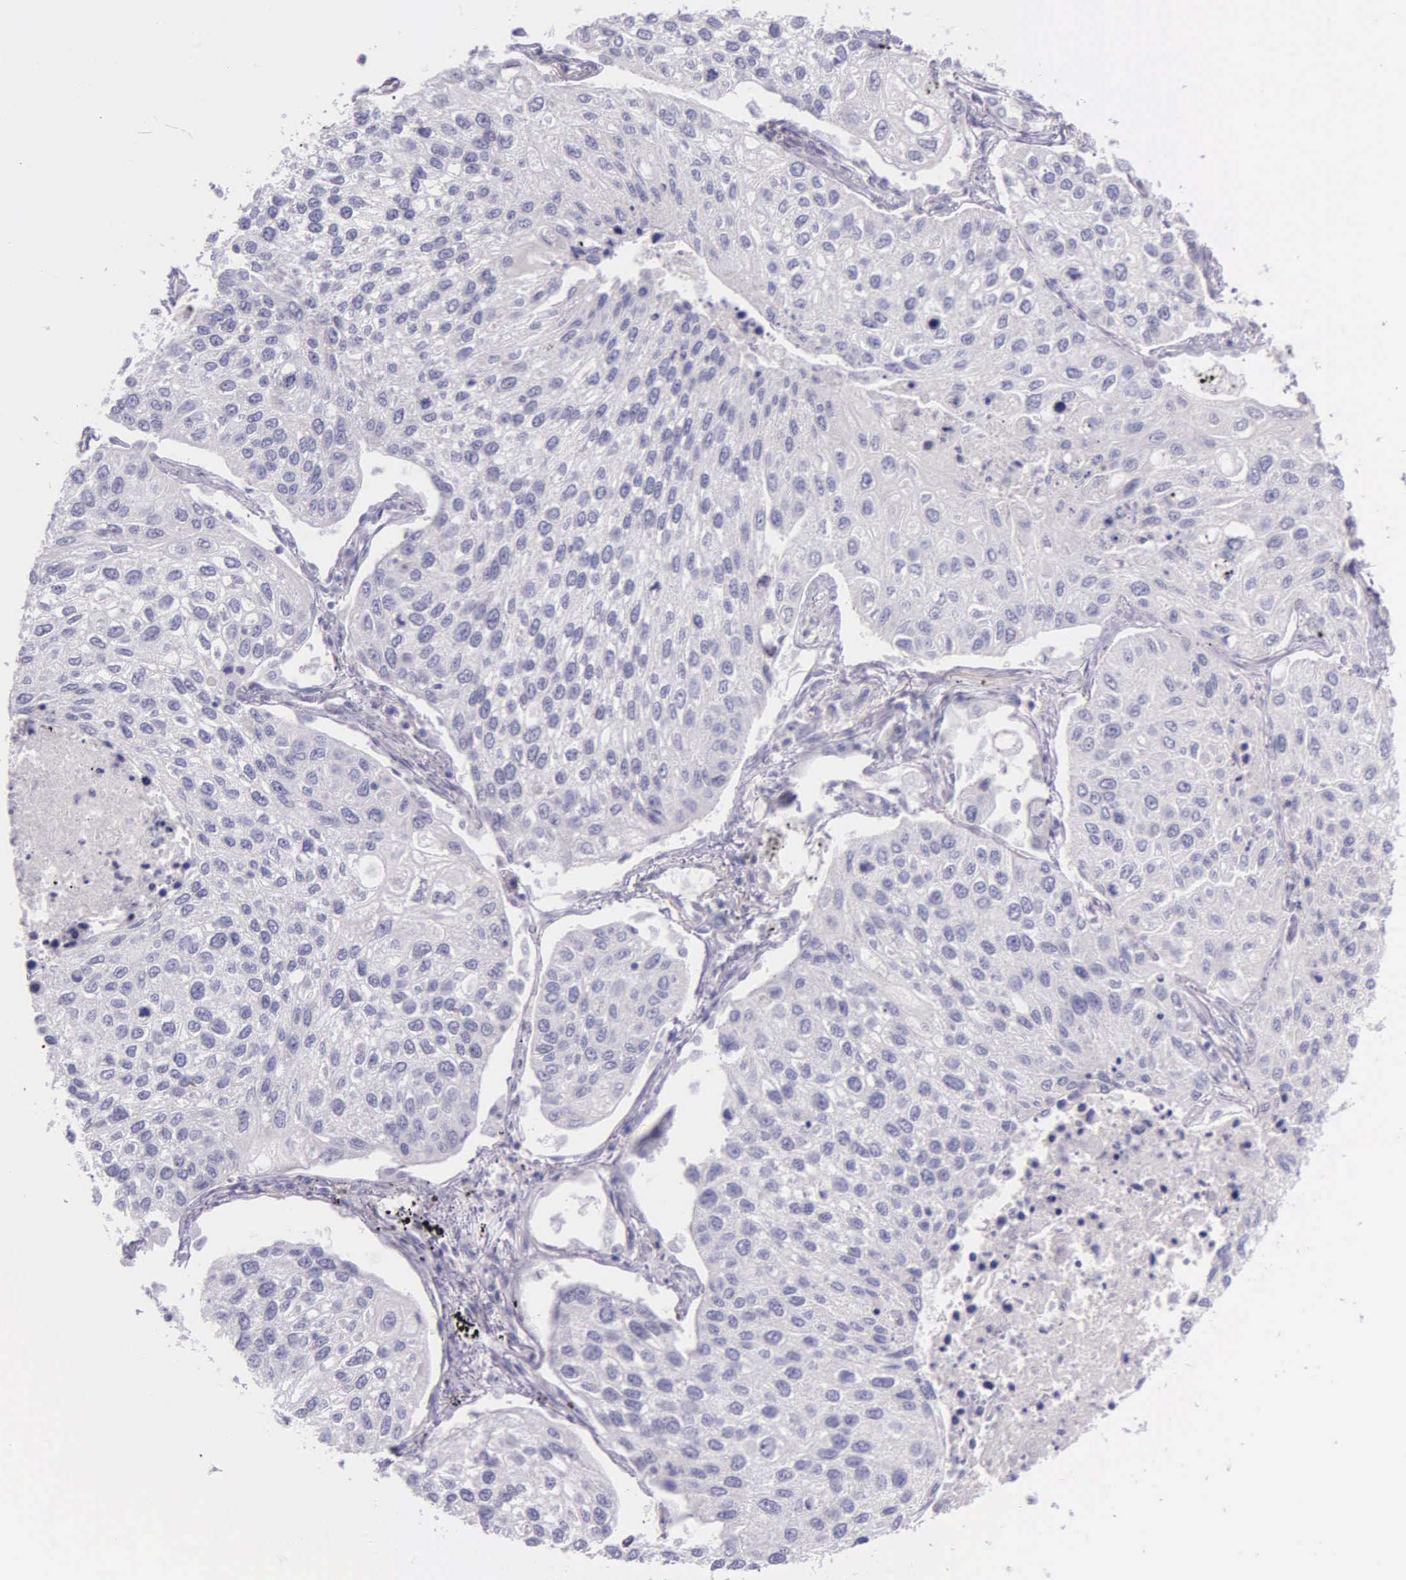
{"staining": {"intensity": "negative", "quantity": "none", "location": "none"}, "tissue": "lung cancer", "cell_type": "Tumor cells", "image_type": "cancer", "snomed": [{"axis": "morphology", "description": "Squamous cell carcinoma, NOS"}, {"axis": "topography", "description": "Lung"}], "caption": "Immunohistochemistry (IHC) photomicrograph of neoplastic tissue: lung squamous cell carcinoma stained with DAB (3,3'-diaminobenzidine) exhibits no significant protein staining in tumor cells.", "gene": "THSD7A", "patient": {"sex": "male", "age": 75}}